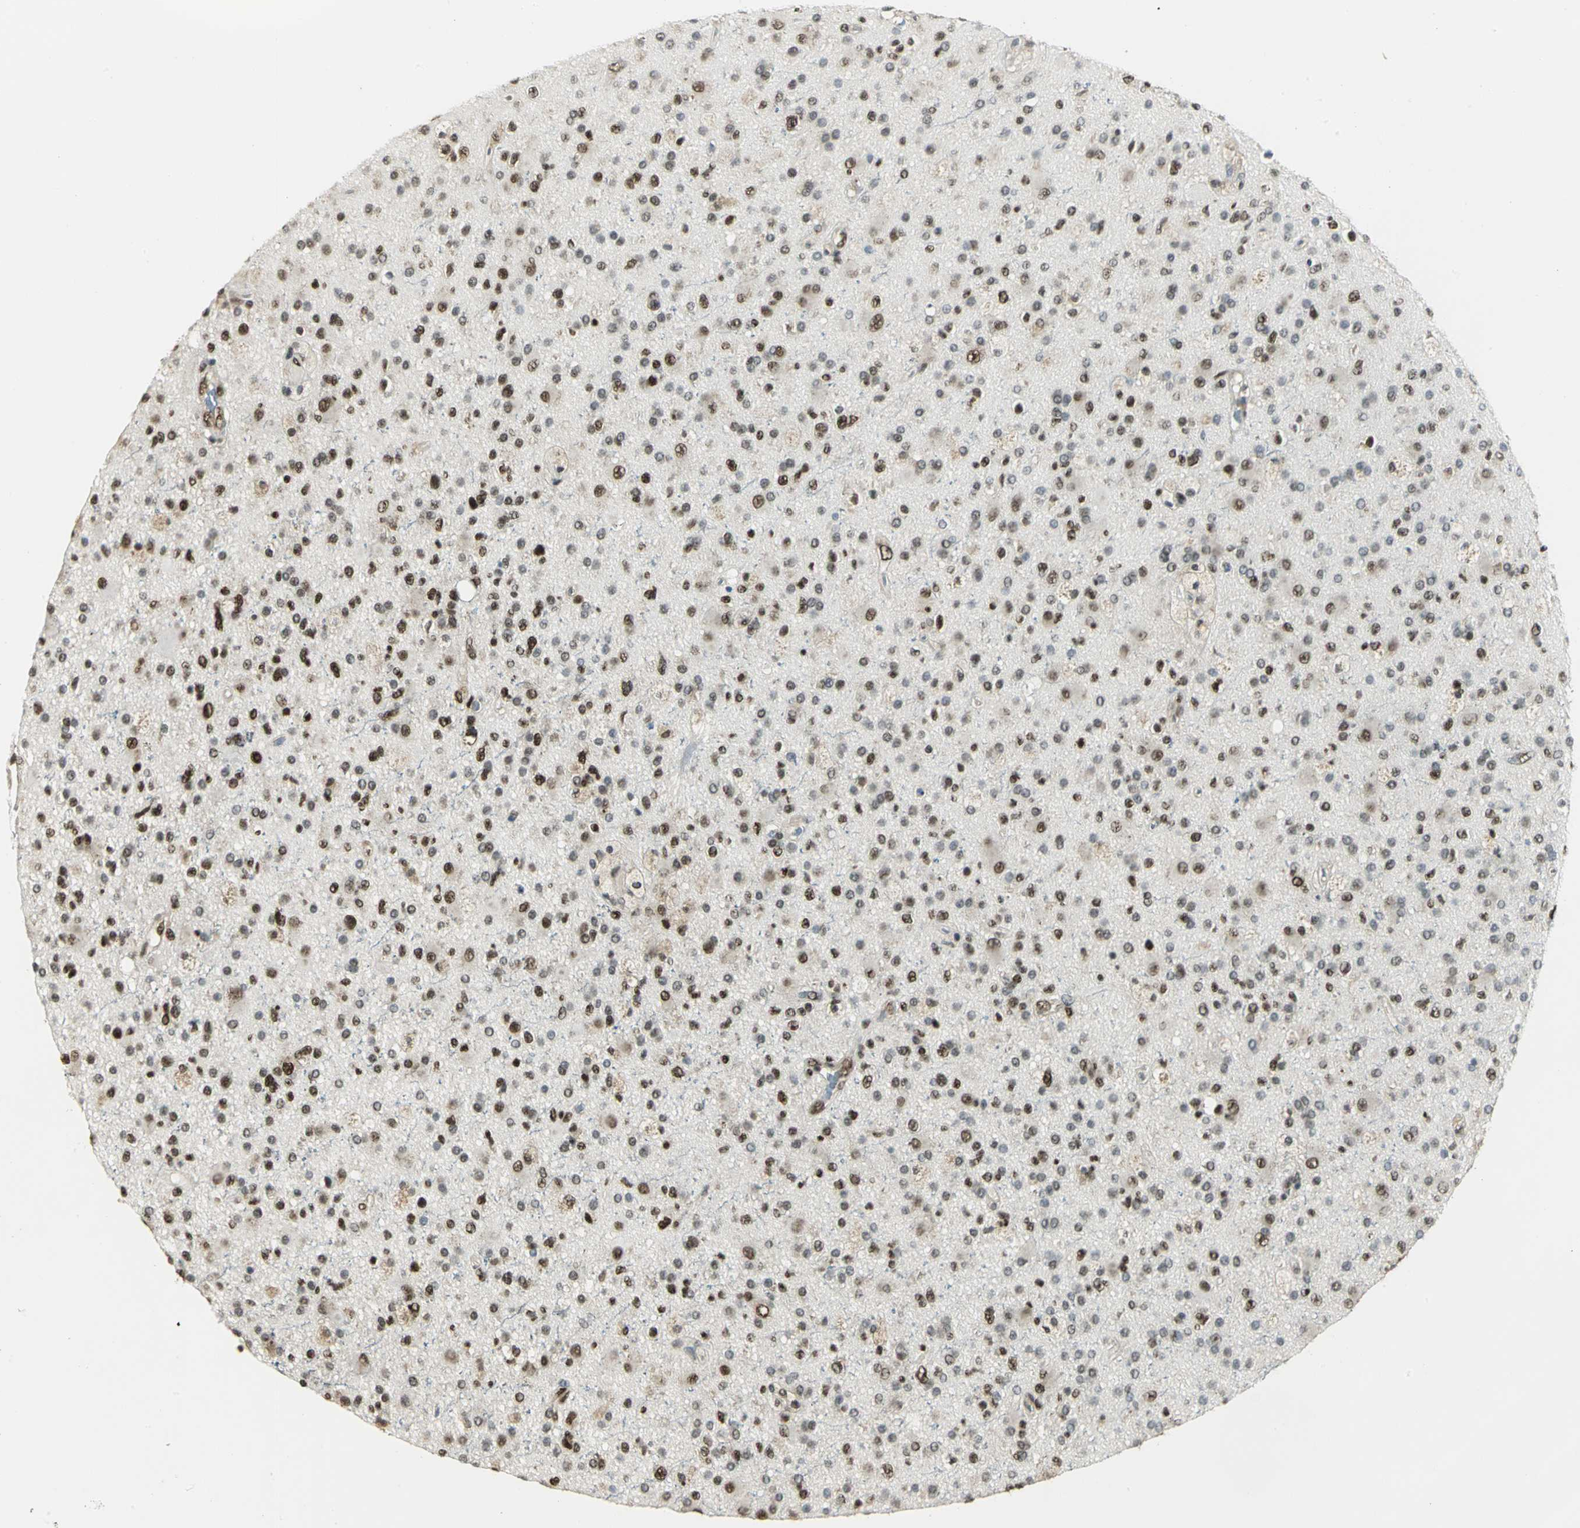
{"staining": {"intensity": "moderate", "quantity": ">75%", "location": "nuclear"}, "tissue": "glioma", "cell_type": "Tumor cells", "image_type": "cancer", "snomed": [{"axis": "morphology", "description": "Glioma, malignant, High grade"}, {"axis": "topography", "description": "Brain"}], "caption": "Human glioma stained with a protein marker displays moderate staining in tumor cells.", "gene": "DDX5", "patient": {"sex": "male", "age": 33}}